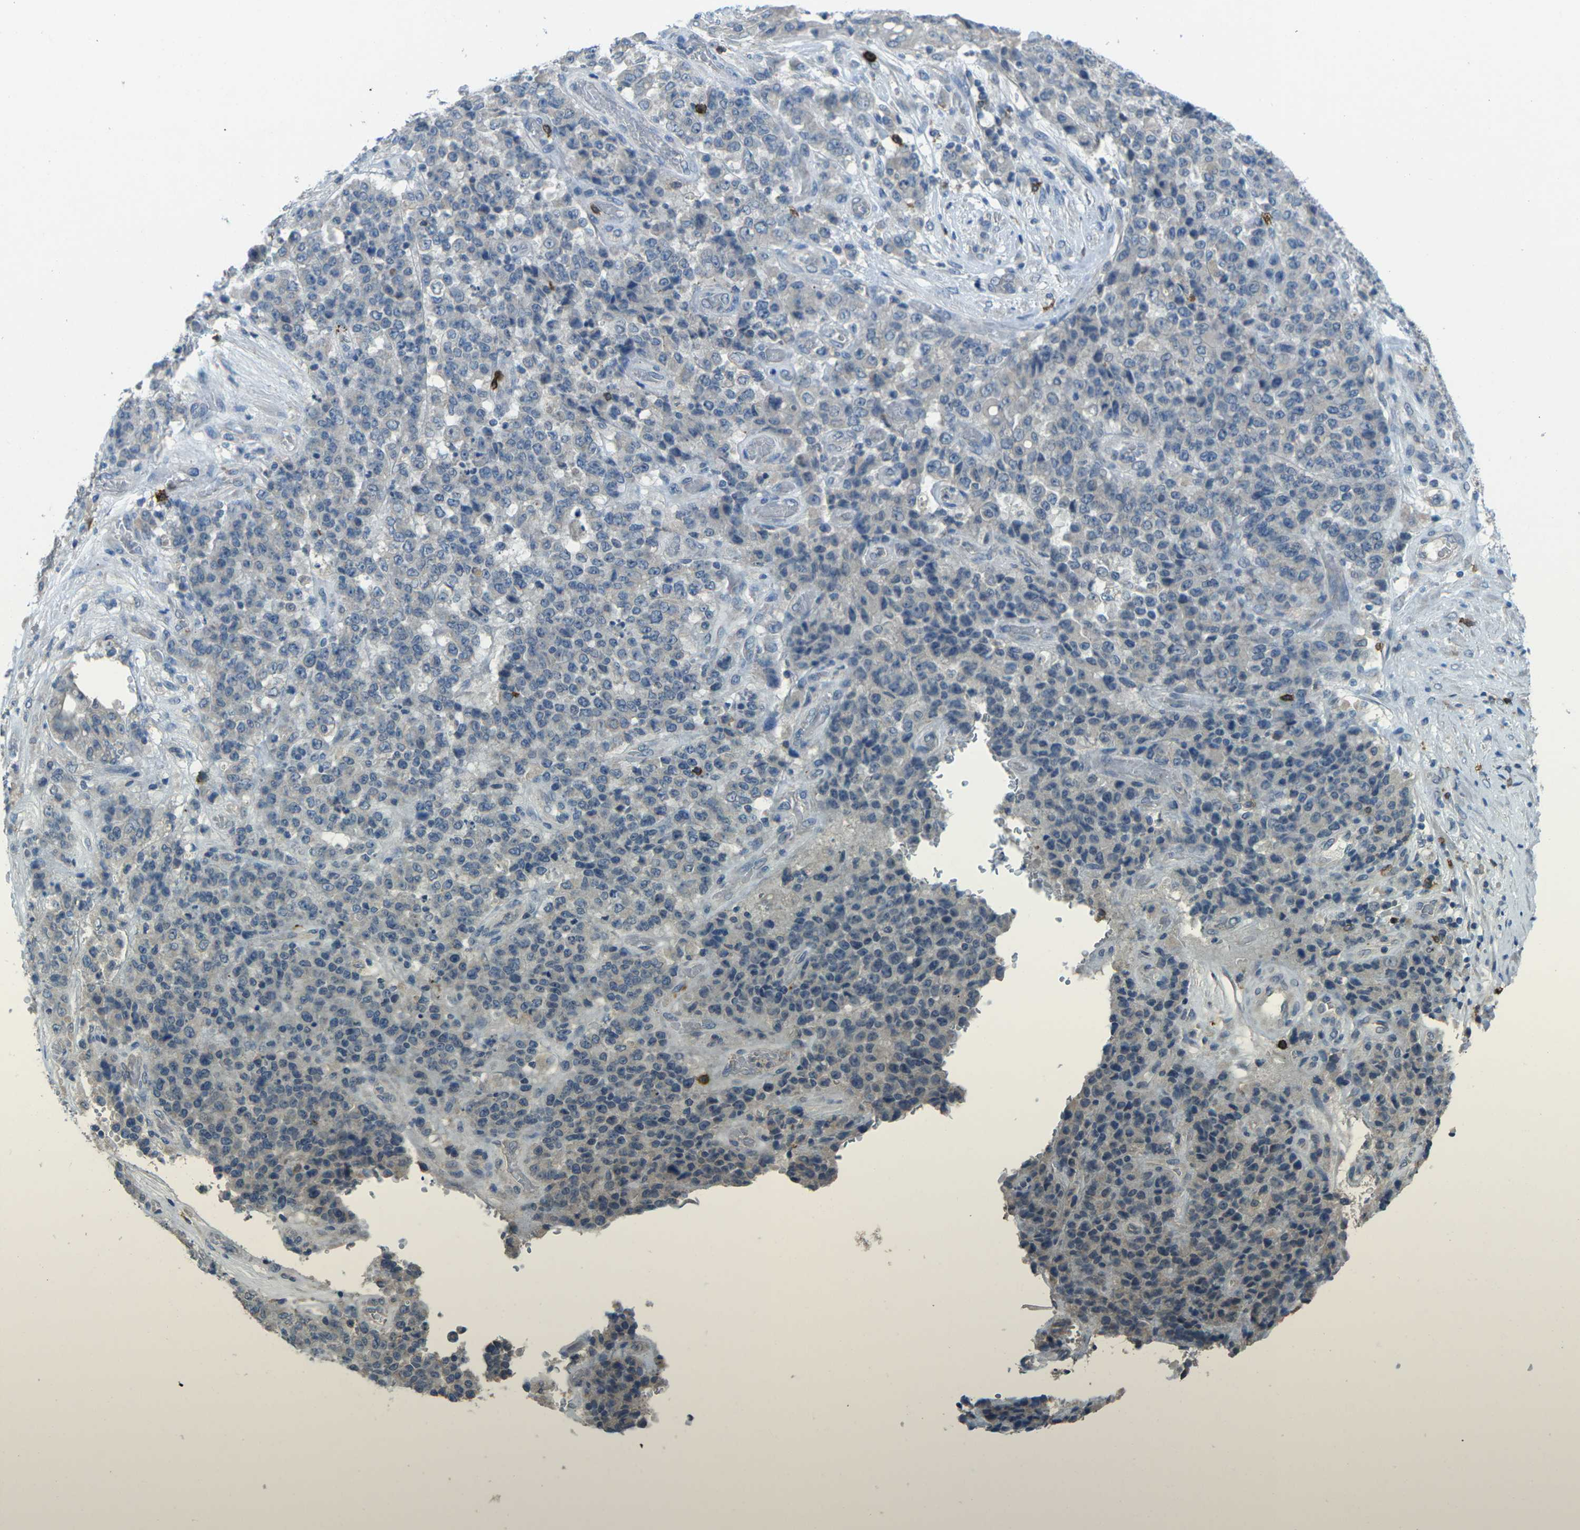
{"staining": {"intensity": "negative", "quantity": "none", "location": "none"}, "tissue": "stomach cancer", "cell_type": "Tumor cells", "image_type": "cancer", "snomed": [{"axis": "morphology", "description": "Adenocarcinoma, NOS"}, {"axis": "topography", "description": "Stomach"}], "caption": "Tumor cells are negative for brown protein staining in adenocarcinoma (stomach).", "gene": "CD19", "patient": {"sex": "female", "age": 73}}